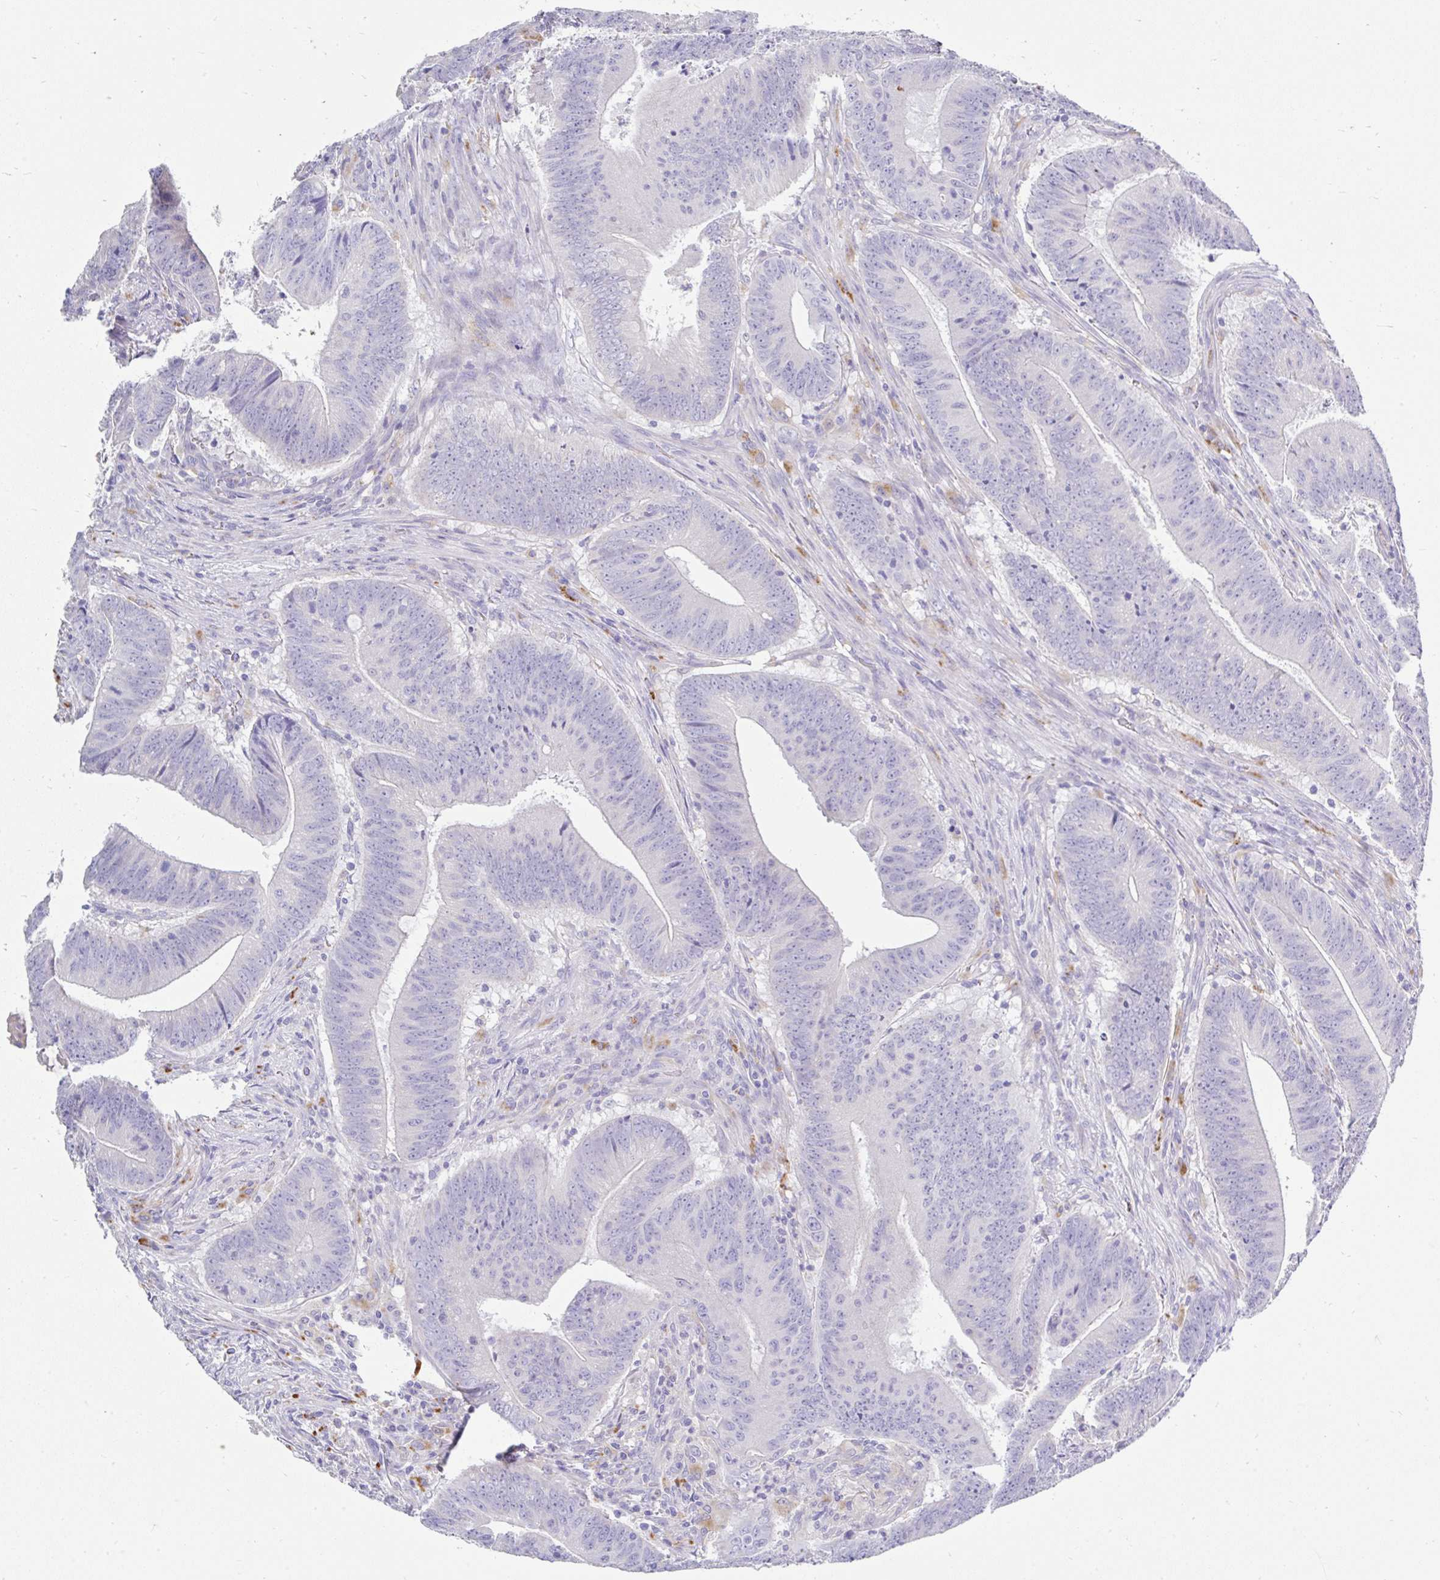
{"staining": {"intensity": "negative", "quantity": "none", "location": "none"}, "tissue": "colorectal cancer", "cell_type": "Tumor cells", "image_type": "cancer", "snomed": [{"axis": "morphology", "description": "Adenocarcinoma, NOS"}, {"axis": "topography", "description": "Colon"}], "caption": "Immunohistochemistry (IHC) of colorectal cancer reveals no expression in tumor cells. (Brightfield microscopy of DAB (3,3'-diaminobenzidine) immunohistochemistry at high magnification).", "gene": "ZNF33A", "patient": {"sex": "female", "age": 87}}